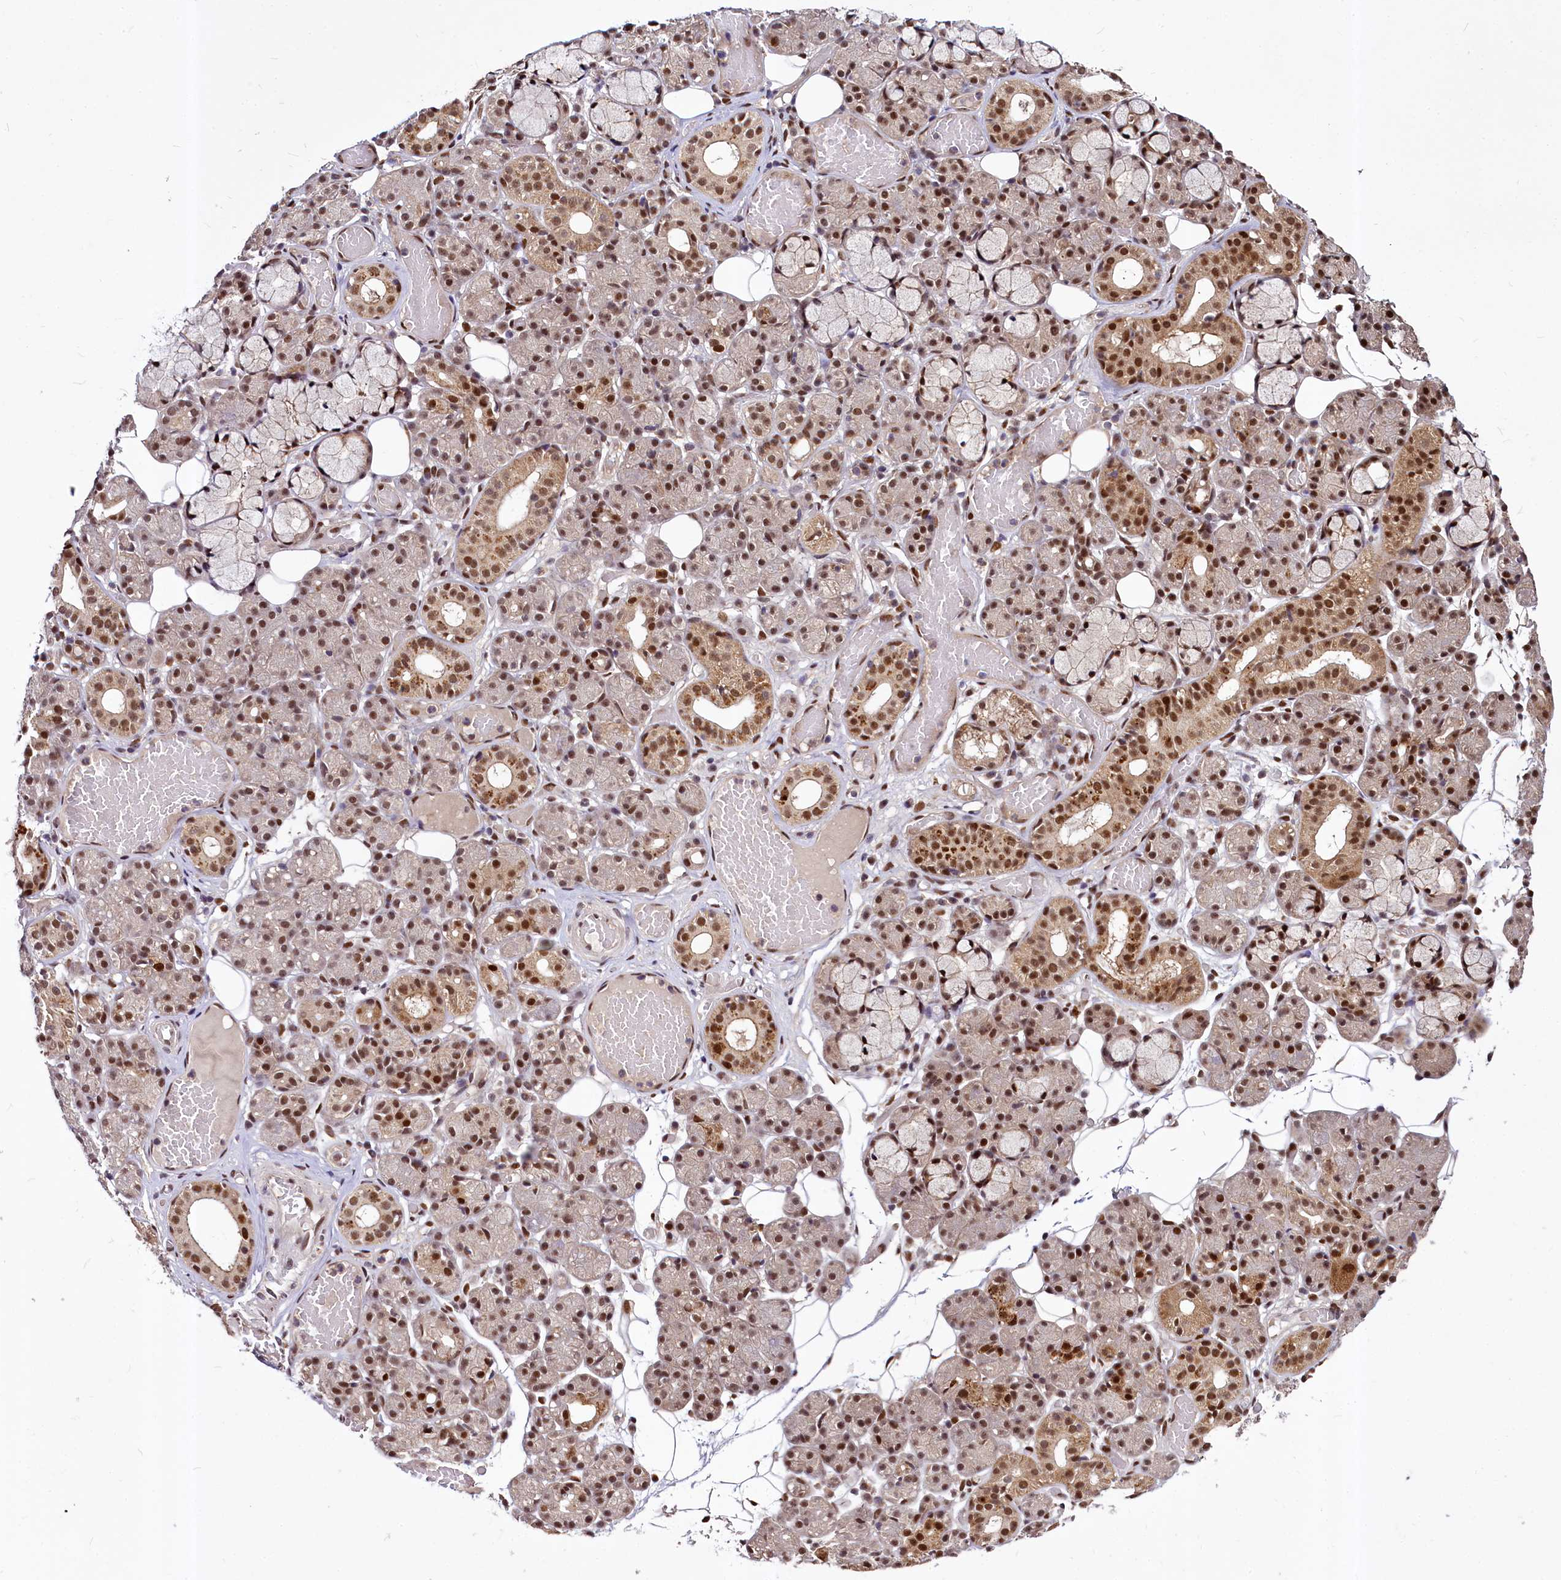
{"staining": {"intensity": "strong", "quantity": ">75%", "location": "nuclear"}, "tissue": "salivary gland", "cell_type": "Glandular cells", "image_type": "normal", "snomed": [{"axis": "morphology", "description": "Normal tissue, NOS"}, {"axis": "topography", "description": "Salivary gland"}], "caption": "Immunohistochemical staining of benign human salivary gland displays >75% levels of strong nuclear protein staining in about >75% of glandular cells.", "gene": "MAML2", "patient": {"sex": "male", "age": 63}}